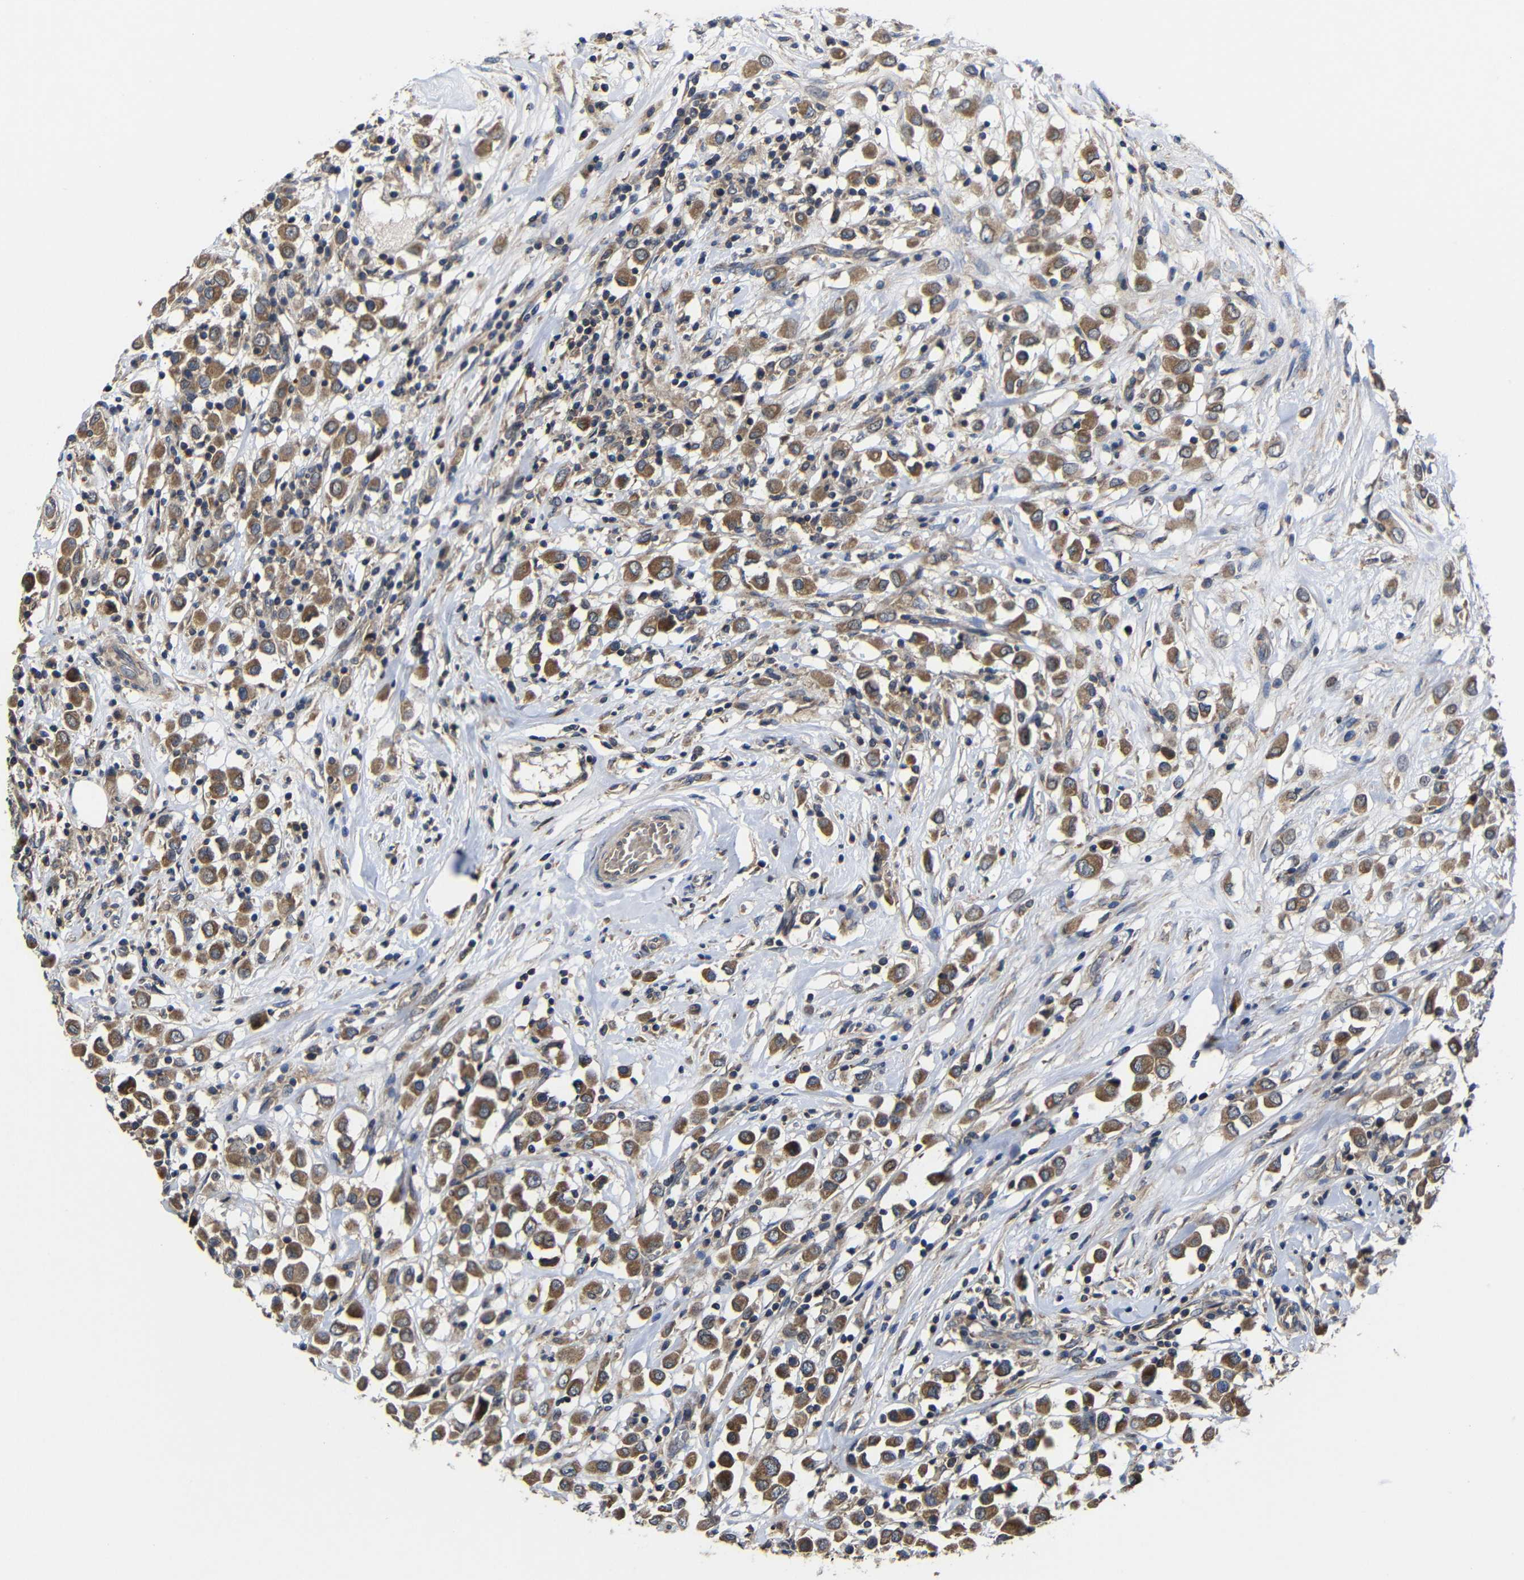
{"staining": {"intensity": "moderate", "quantity": ">75%", "location": "cytoplasmic/membranous"}, "tissue": "breast cancer", "cell_type": "Tumor cells", "image_type": "cancer", "snomed": [{"axis": "morphology", "description": "Duct carcinoma"}, {"axis": "topography", "description": "Breast"}], "caption": "A photomicrograph of breast cancer stained for a protein reveals moderate cytoplasmic/membranous brown staining in tumor cells.", "gene": "LPAR5", "patient": {"sex": "female", "age": 61}}